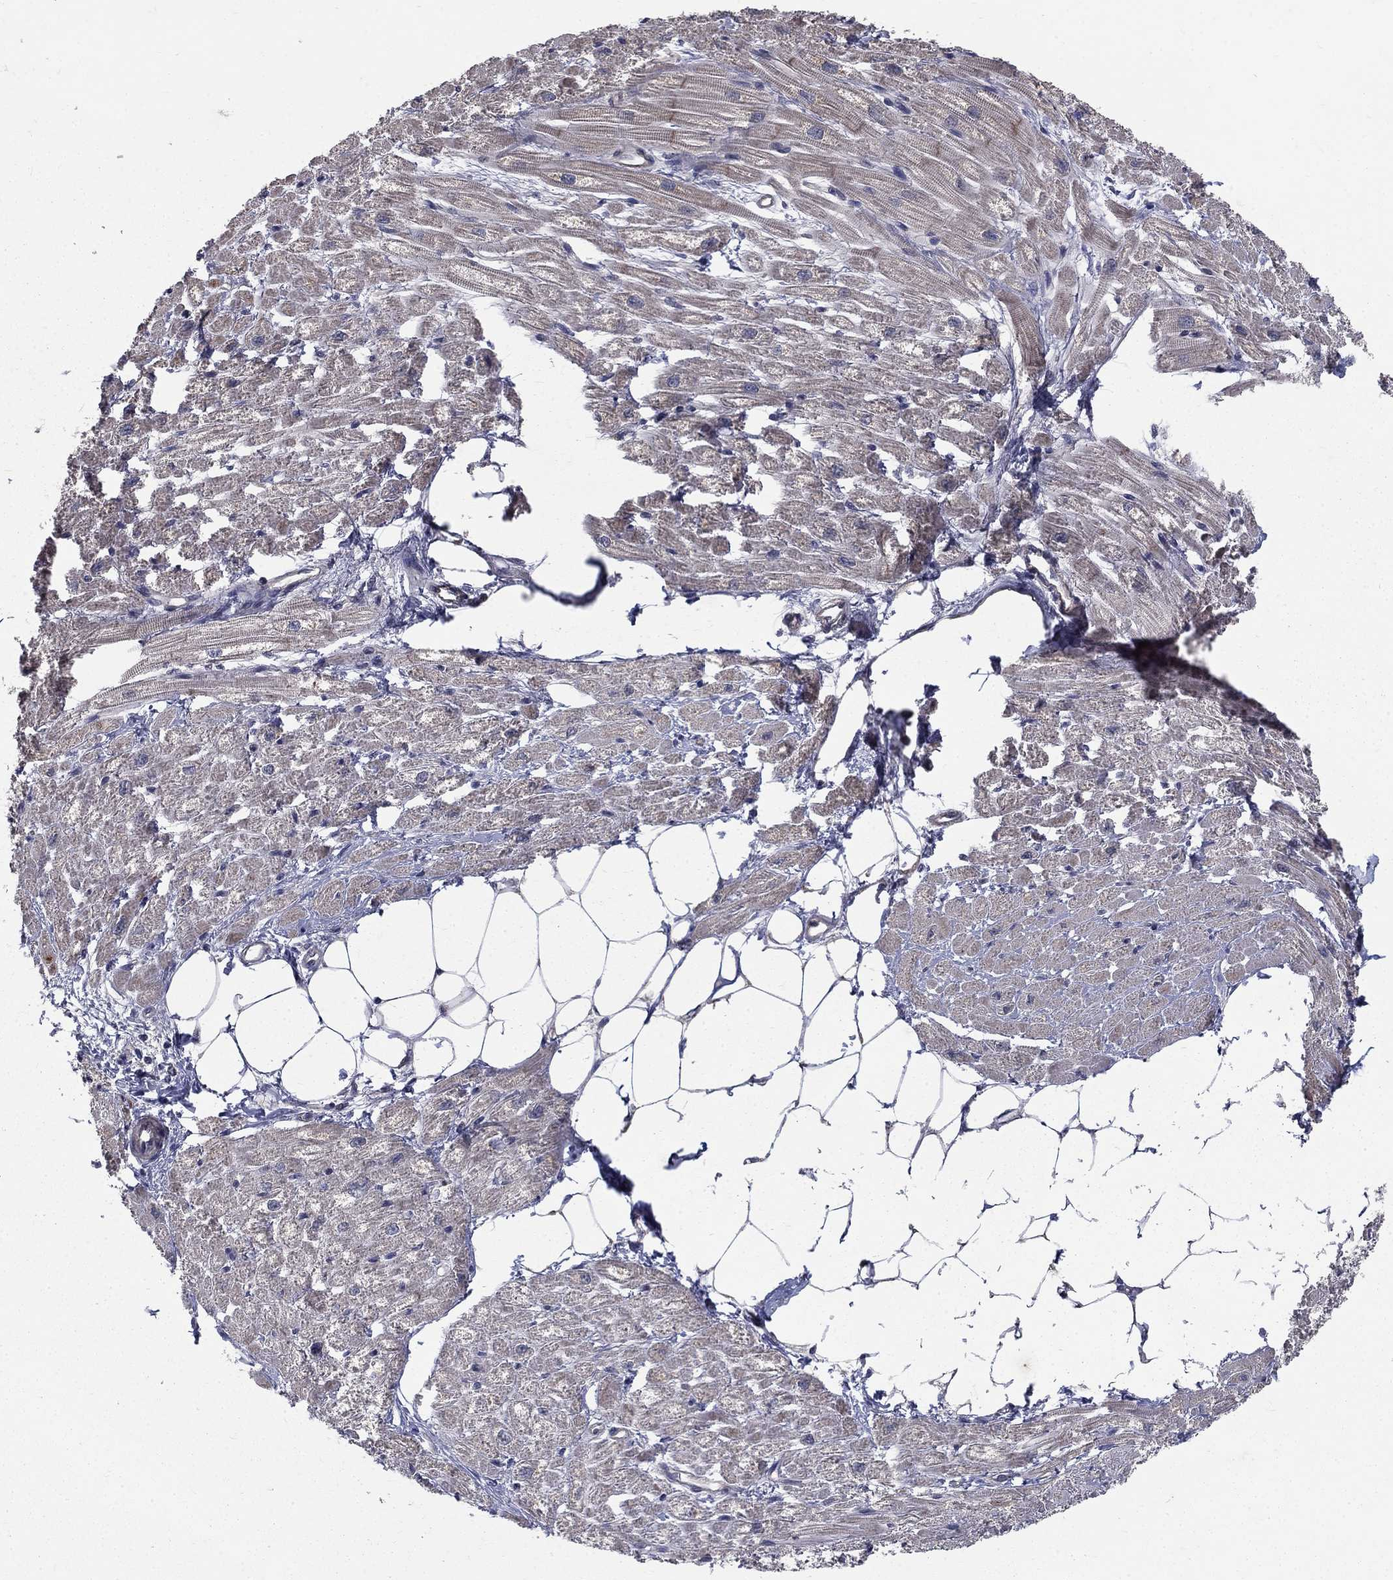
{"staining": {"intensity": "negative", "quantity": "none", "location": "none"}, "tissue": "heart muscle", "cell_type": "Cardiomyocytes", "image_type": "normal", "snomed": [{"axis": "morphology", "description": "Normal tissue, NOS"}, {"axis": "topography", "description": "Heart"}], "caption": "DAB (3,3'-diaminobenzidine) immunohistochemical staining of benign human heart muscle displays no significant expression in cardiomyocytes.", "gene": "FAM3B", "patient": {"sex": "male", "age": 57}}